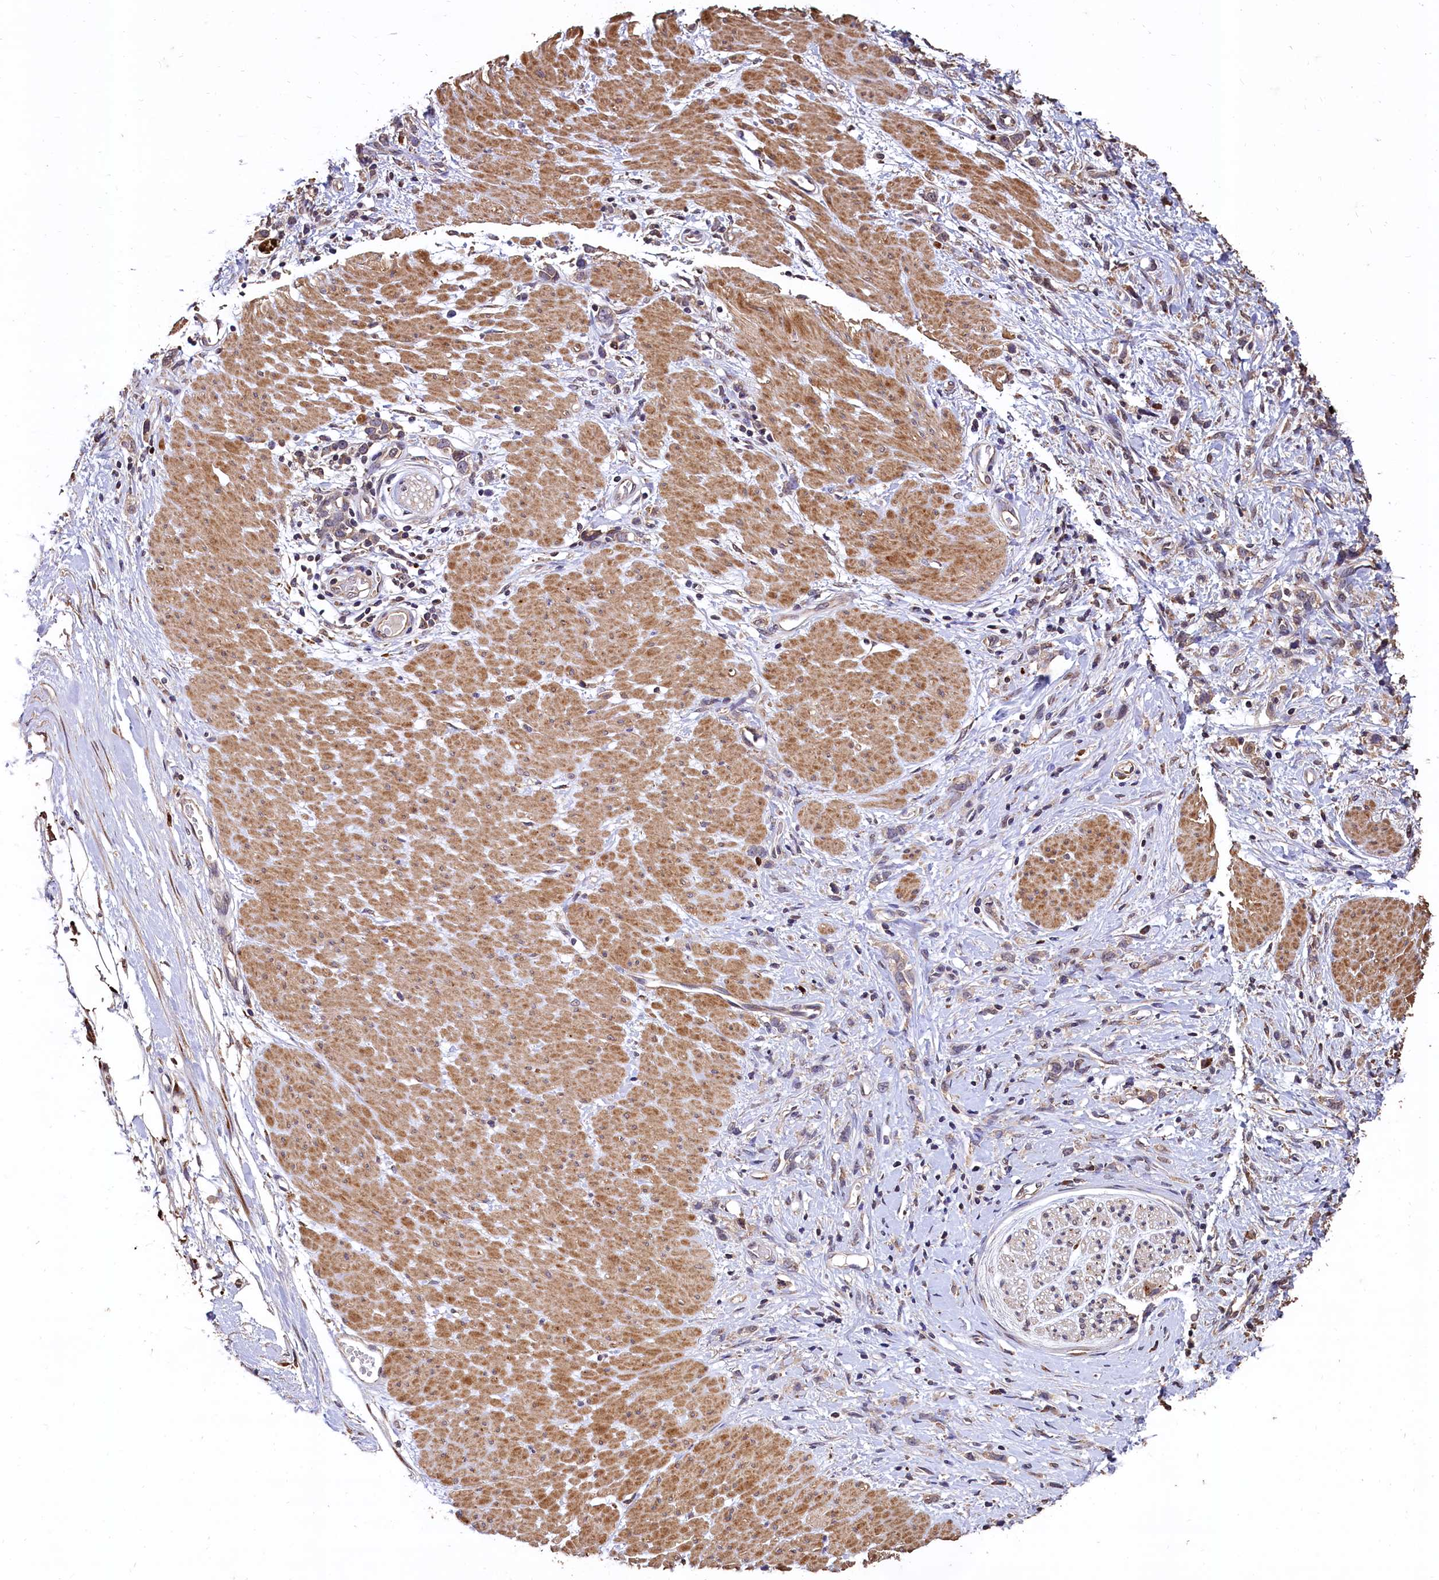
{"staining": {"intensity": "weak", "quantity": "25%-75%", "location": "cytoplasmic/membranous"}, "tissue": "stomach cancer", "cell_type": "Tumor cells", "image_type": "cancer", "snomed": [{"axis": "morphology", "description": "Adenocarcinoma, NOS"}, {"axis": "topography", "description": "Stomach"}], "caption": "Immunohistochemical staining of stomach adenocarcinoma shows low levels of weak cytoplasmic/membranous expression in about 25%-75% of tumor cells.", "gene": "LSM4", "patient": {"sex": "female", "age": 76}}